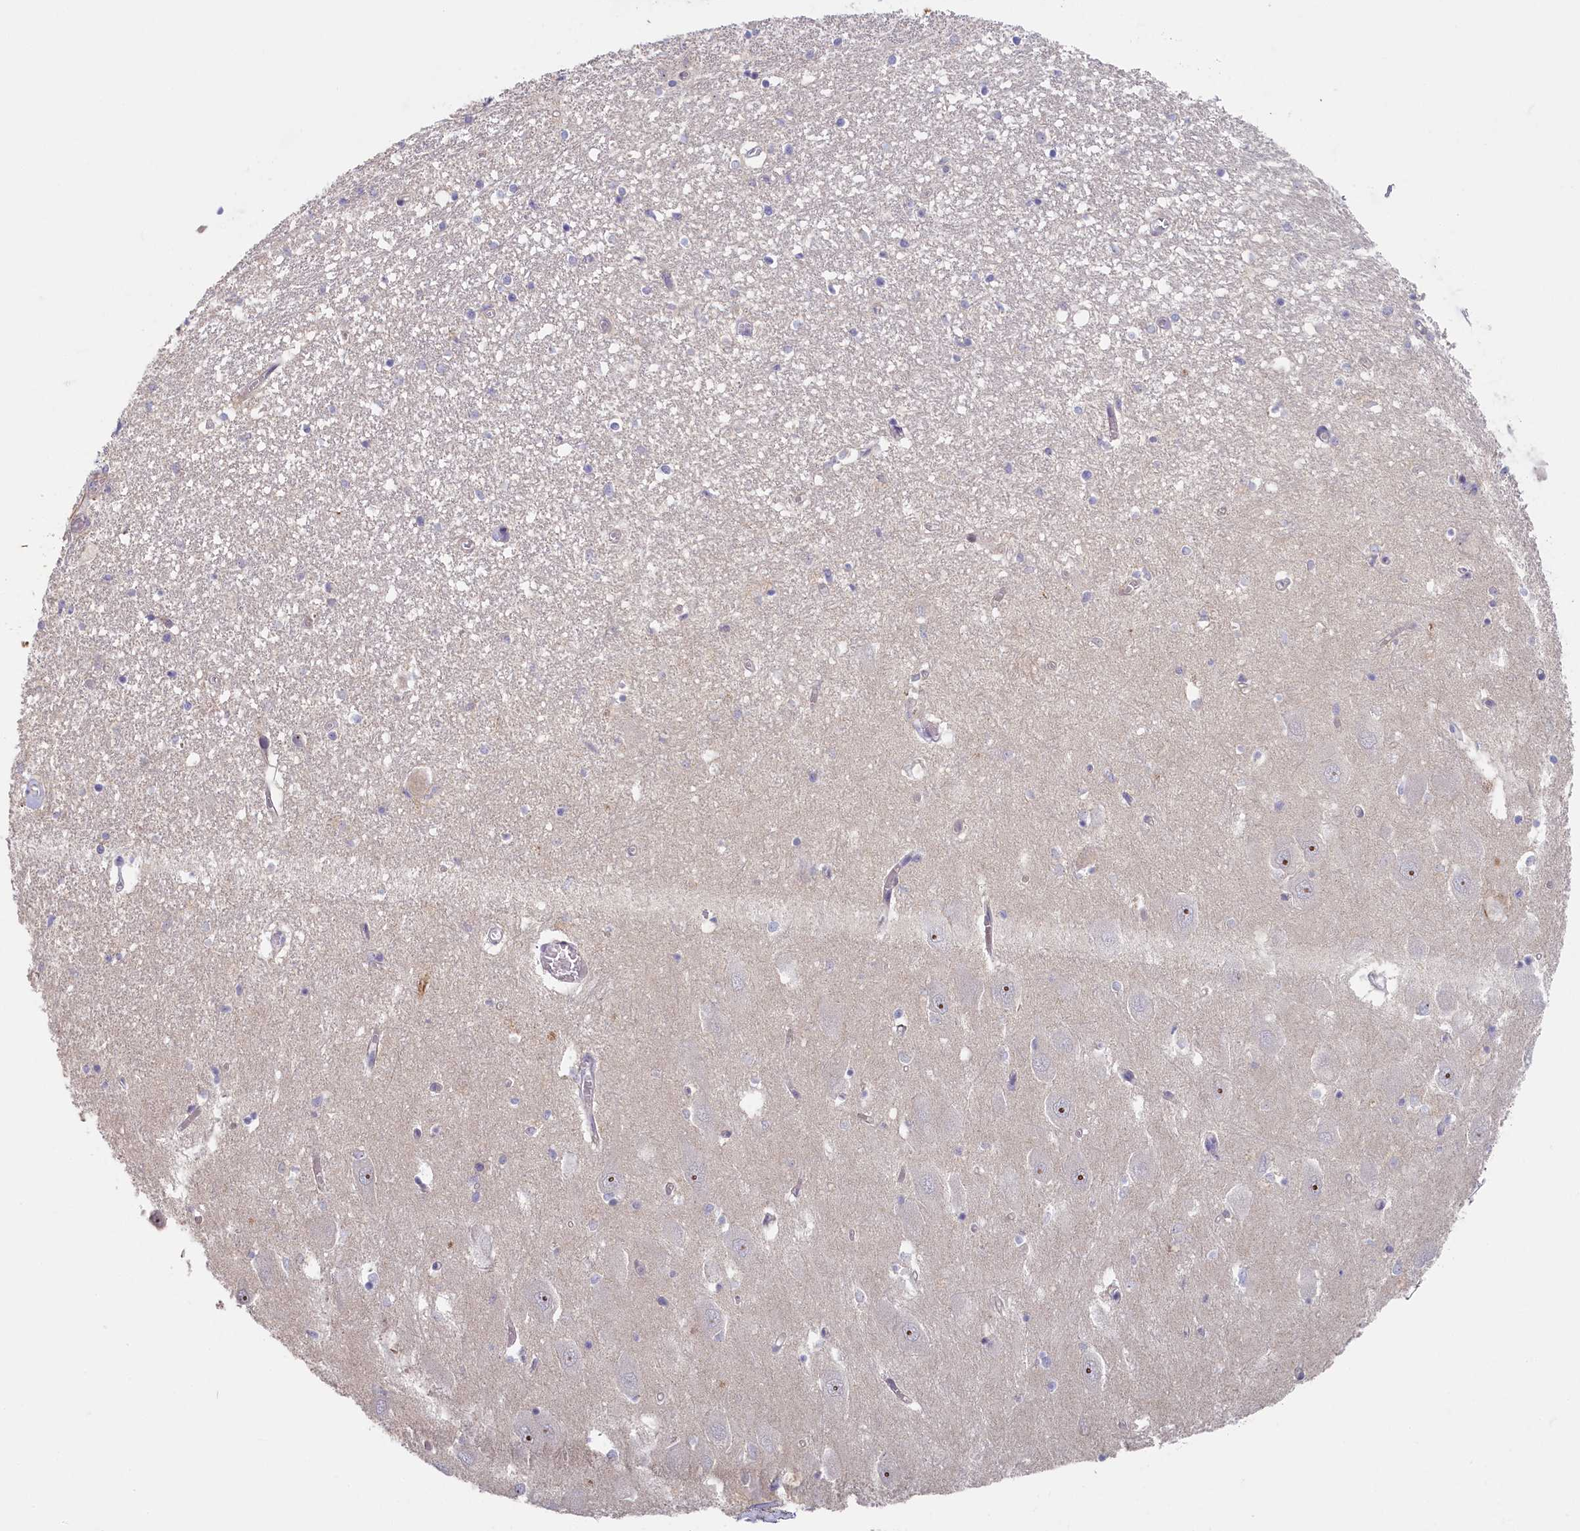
{"staining": {"intensity": "negative", "quantity": "none", "location": "none"}, "tissue": "hippocampus", "cell_type": "Glial cells", "image_type": "normal", "snomed": [{"axis": "morphology", "description": "Normal tissue, NOS"}, {"axis": "topography", "description": "Hippocampus"}], "caption": "Benign hippocampus was stained to show a protein in brown. There is no significant staining in glial cells.", "gene": "INTS4", "patient": {"sex": "female", "age": 64}}